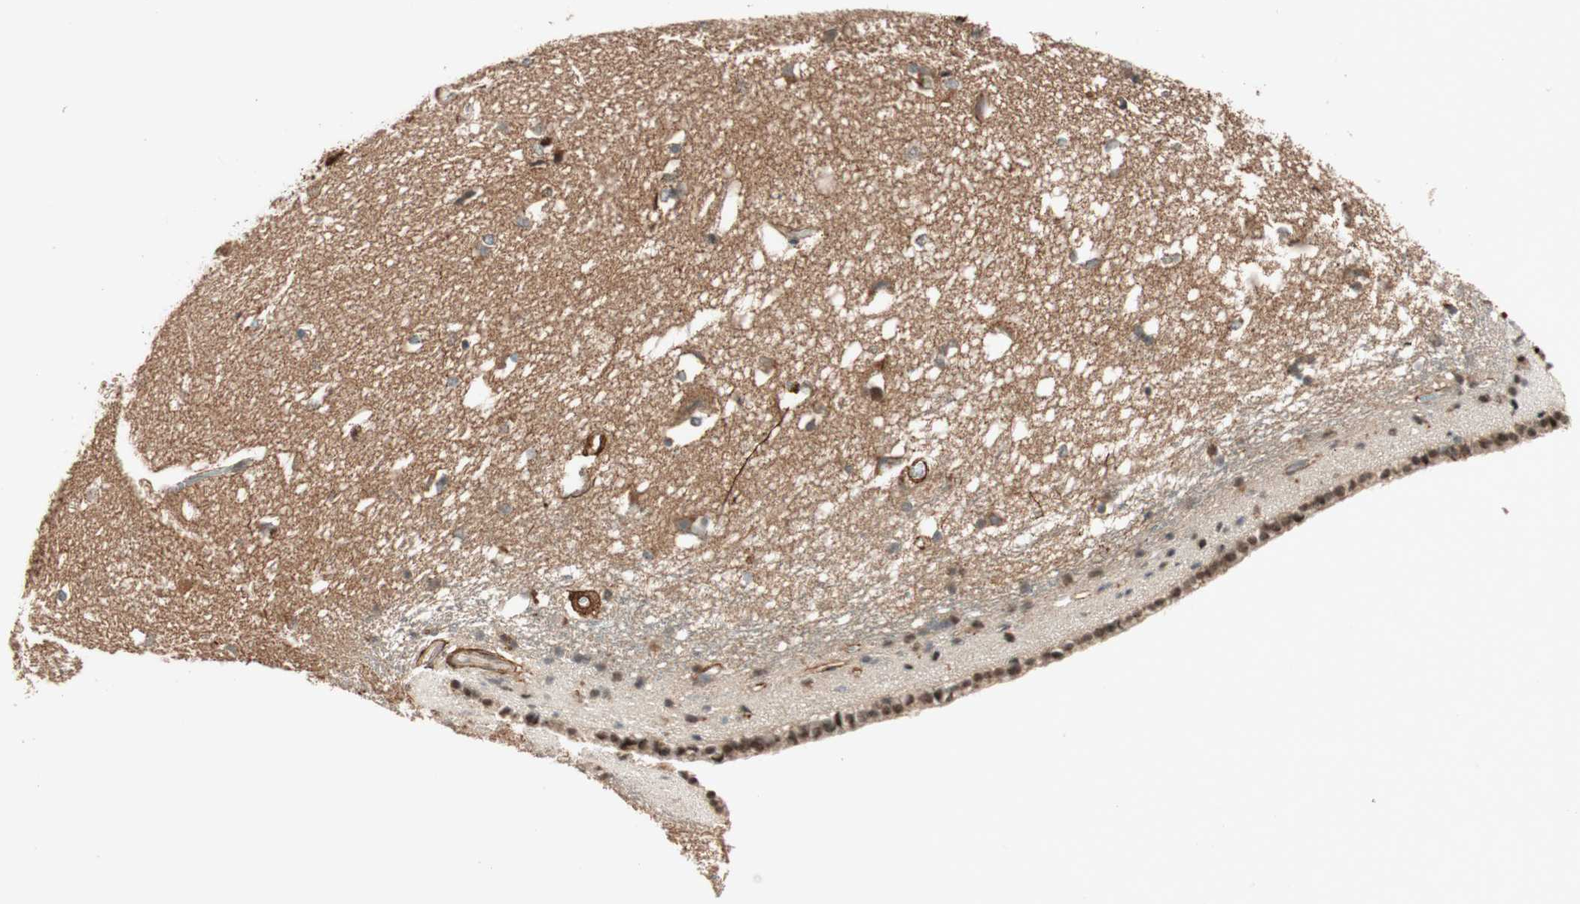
{"staining": {"intensity": "weak", "quantity": "25%-75%", "location": "nuclear"}, "tissue": "caudate", "cell_type": "Glial cells", "image_type": "normal", "snomed": [{"axis": "morphology", "description": "Normal tissue, NOS"}, {"axis": "topography", "description": "Lateral ventricle wall"}], "caption": "An image showing weak nuclear positivity in approximately 25%-75% of glial cells in unremarkable caudate, as visualized by brown immunohistochemical staining.", "gene": "EPHA6", "patient": {"sex": "female", "age": 19}}